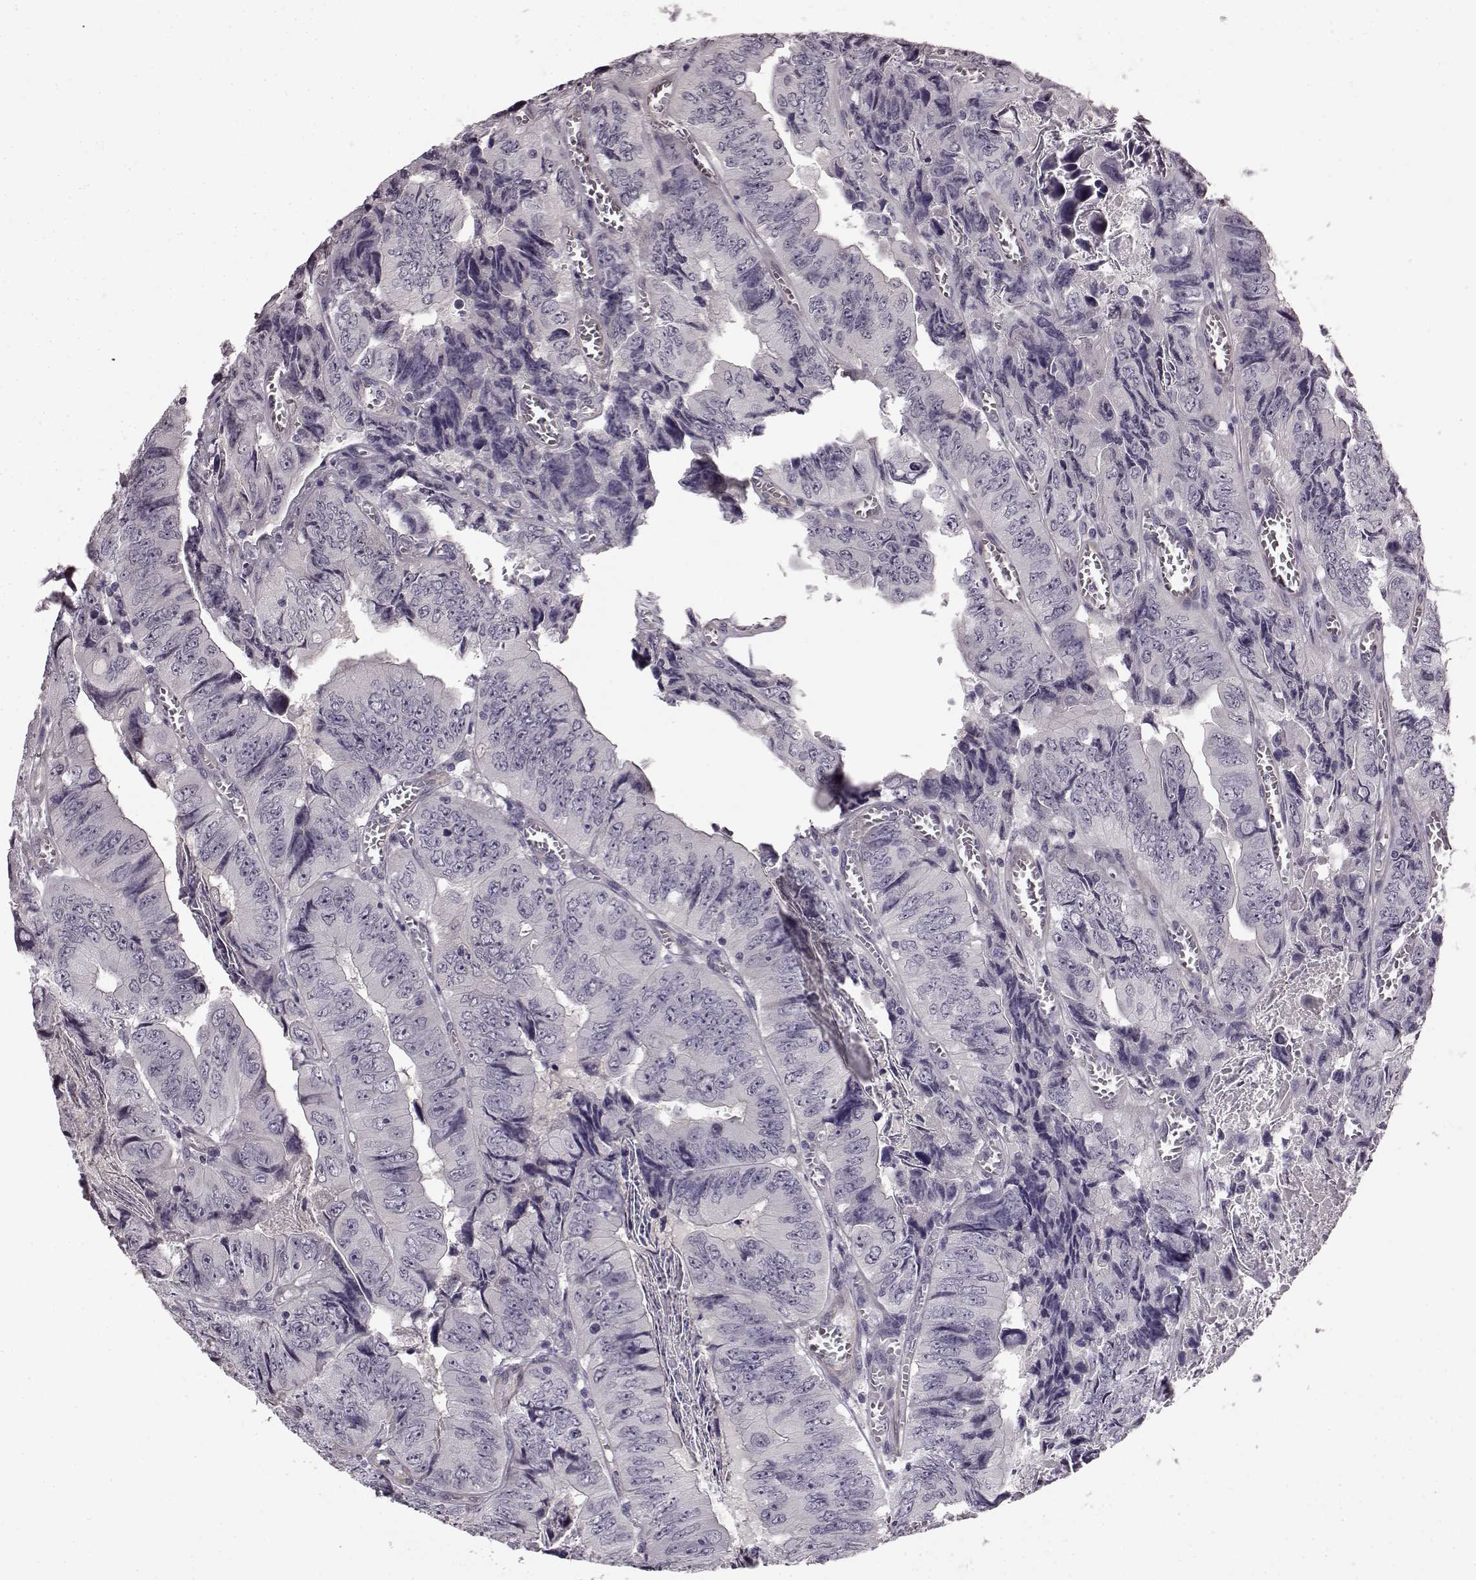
{"staining": {"intensity": "negative", "quantity": "none", "location": "none"}, "tissue": "colorectal cancer", "cell_type": "Tumor cells", "image_type": "cancer", "snomed": [{"axis": "morphology", "description": "Adenocarcinoma, NOS"}, {"axis": "topography", "description": "Colon"}], "caption": "IHC image of neoplastic tissue: human colorectal adenocarcinoma stained with DAB reveals no significant protein expression in tumor cells.", "gene": "SLCO3A1", "patient": {"sex": "female", "age": 84}}